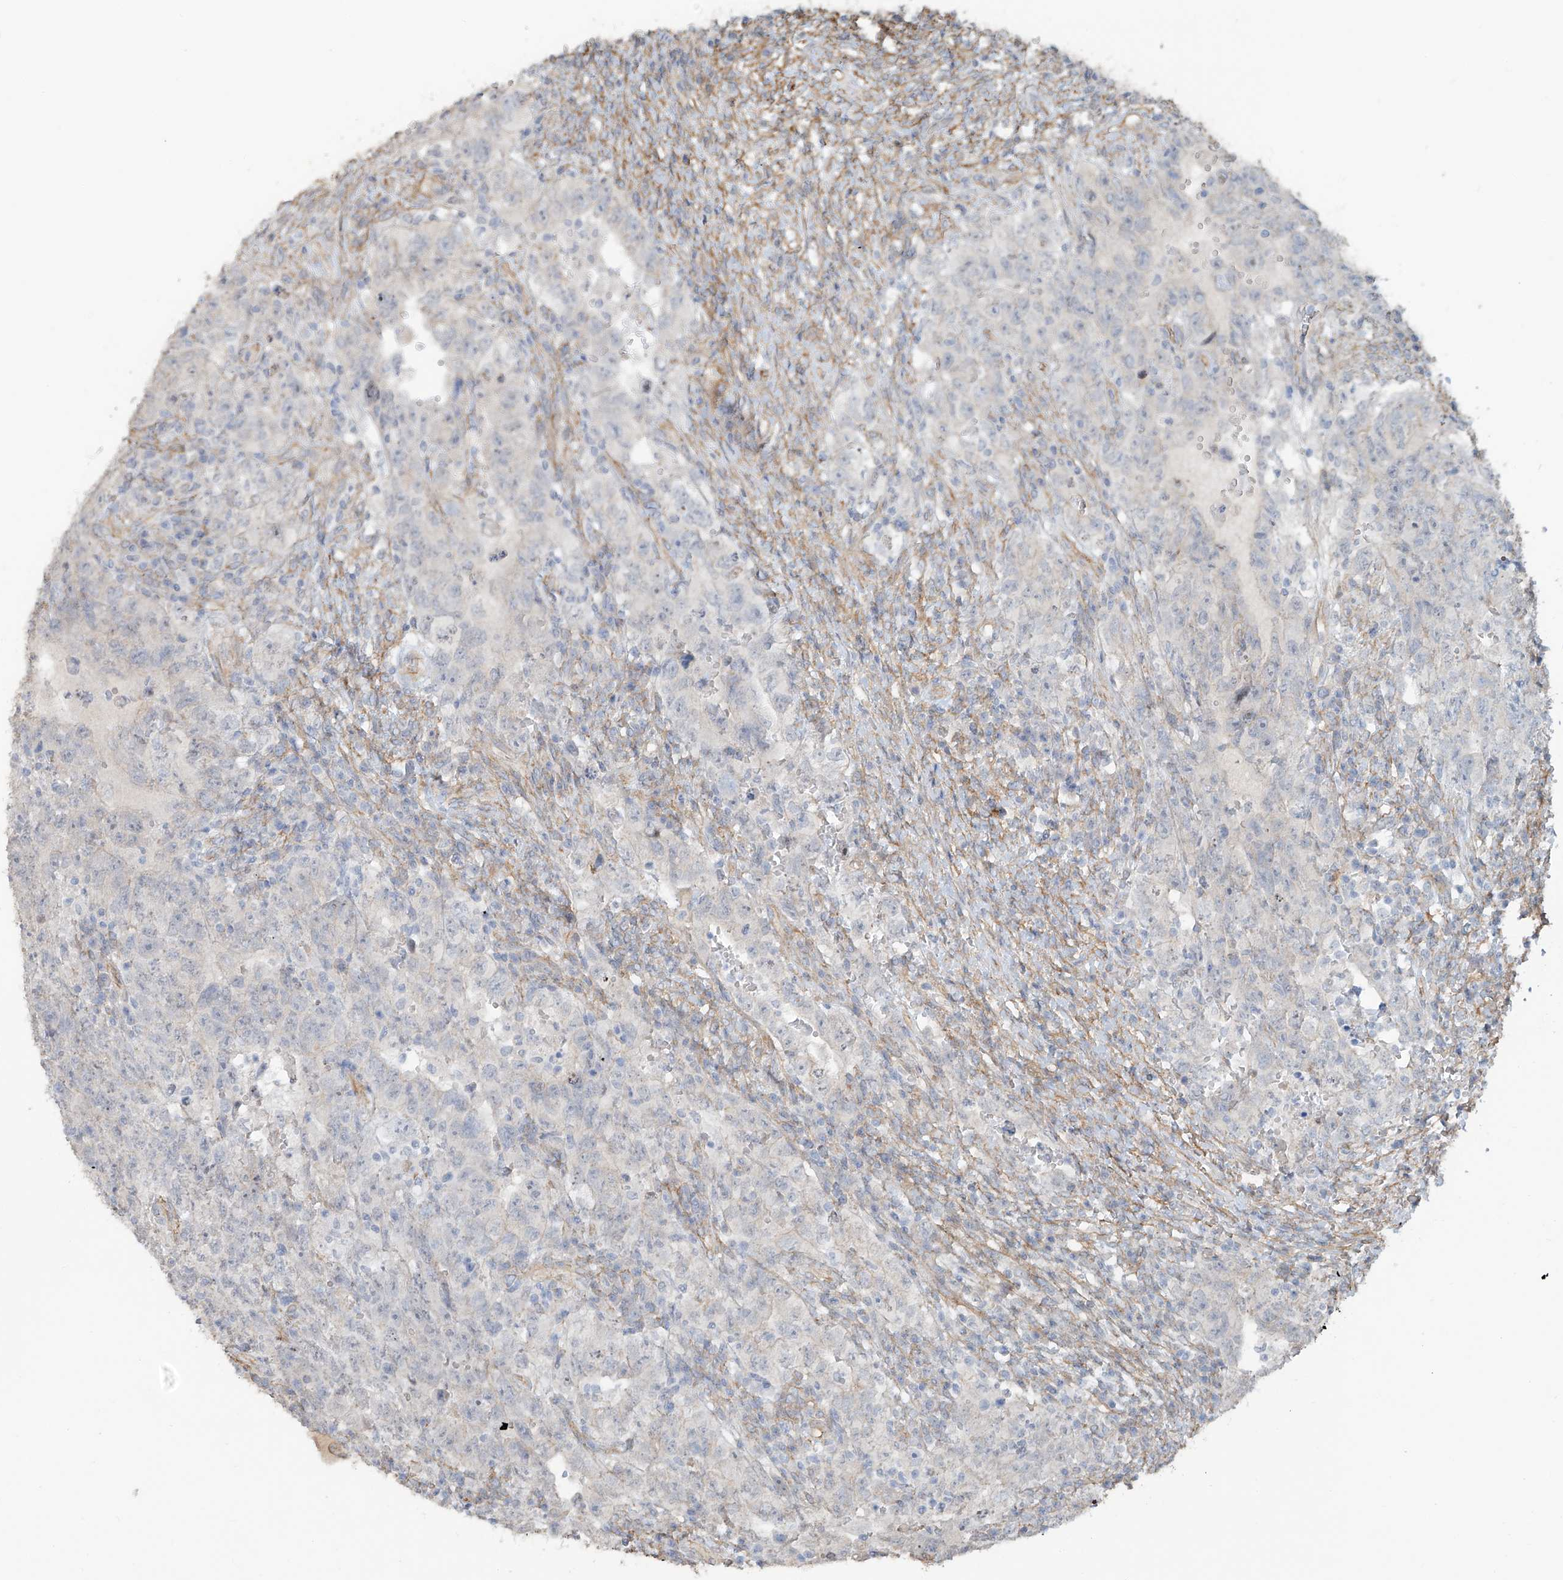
{"staining": {"intensity": "negative", "quantity": "none", "location": "none"}, "tissue": "testis cancer", "cell_type": "Tumor cells", "image_type": "cancer", "snomed": [{"axis": "morphology", "description": "Carcinoma, Embryonal, NOS"}, {"axis": "topography", "description": "Testis"}], "caption": "DAB immunohistochemical staining of human testis cancer (embryonal carcinoma) reveals no significant positivity in tumor cells.", "gene": "TUBE1", "patient": {"sex": "male", "age": 26}}